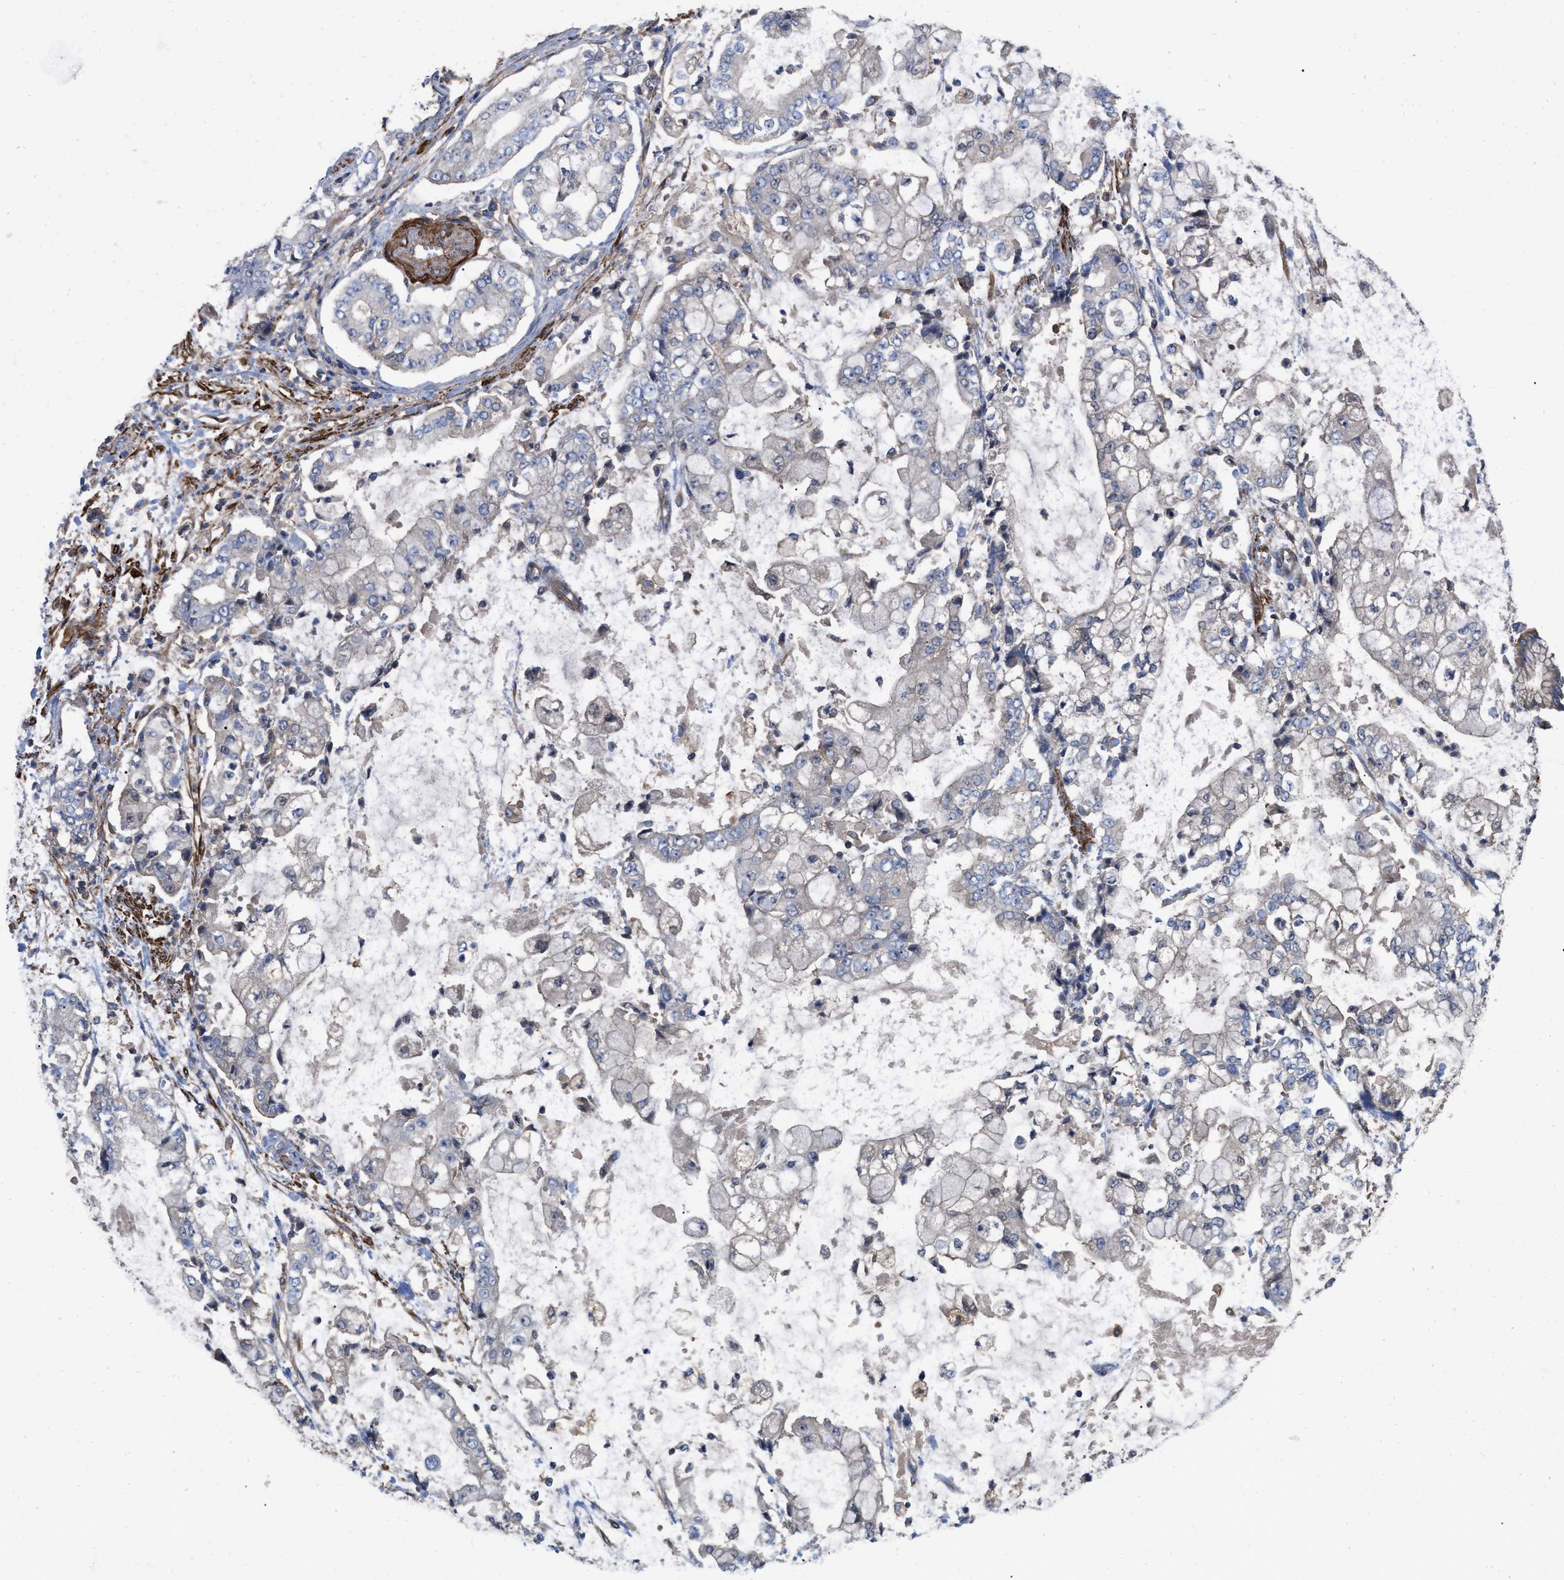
{"staining": {"intensity": "negative", "quantity": "none", "location": "none"}, "tissue": "stomach cancer", "cell_type": "Tumor cells", "image_type": "cancer", "snomed": [{"axis": "morphology", "description": "Adenocarcinoma, NOS"}, {"axis": "topography", "description": "Stomach"}], "caption": "Adenocarcinoma (stomach) was stained to show a protein in brown. There is no significant expression in tumor cells.", "gene": "RABEP1", "patient": {"sex": "male", "age": 76}}